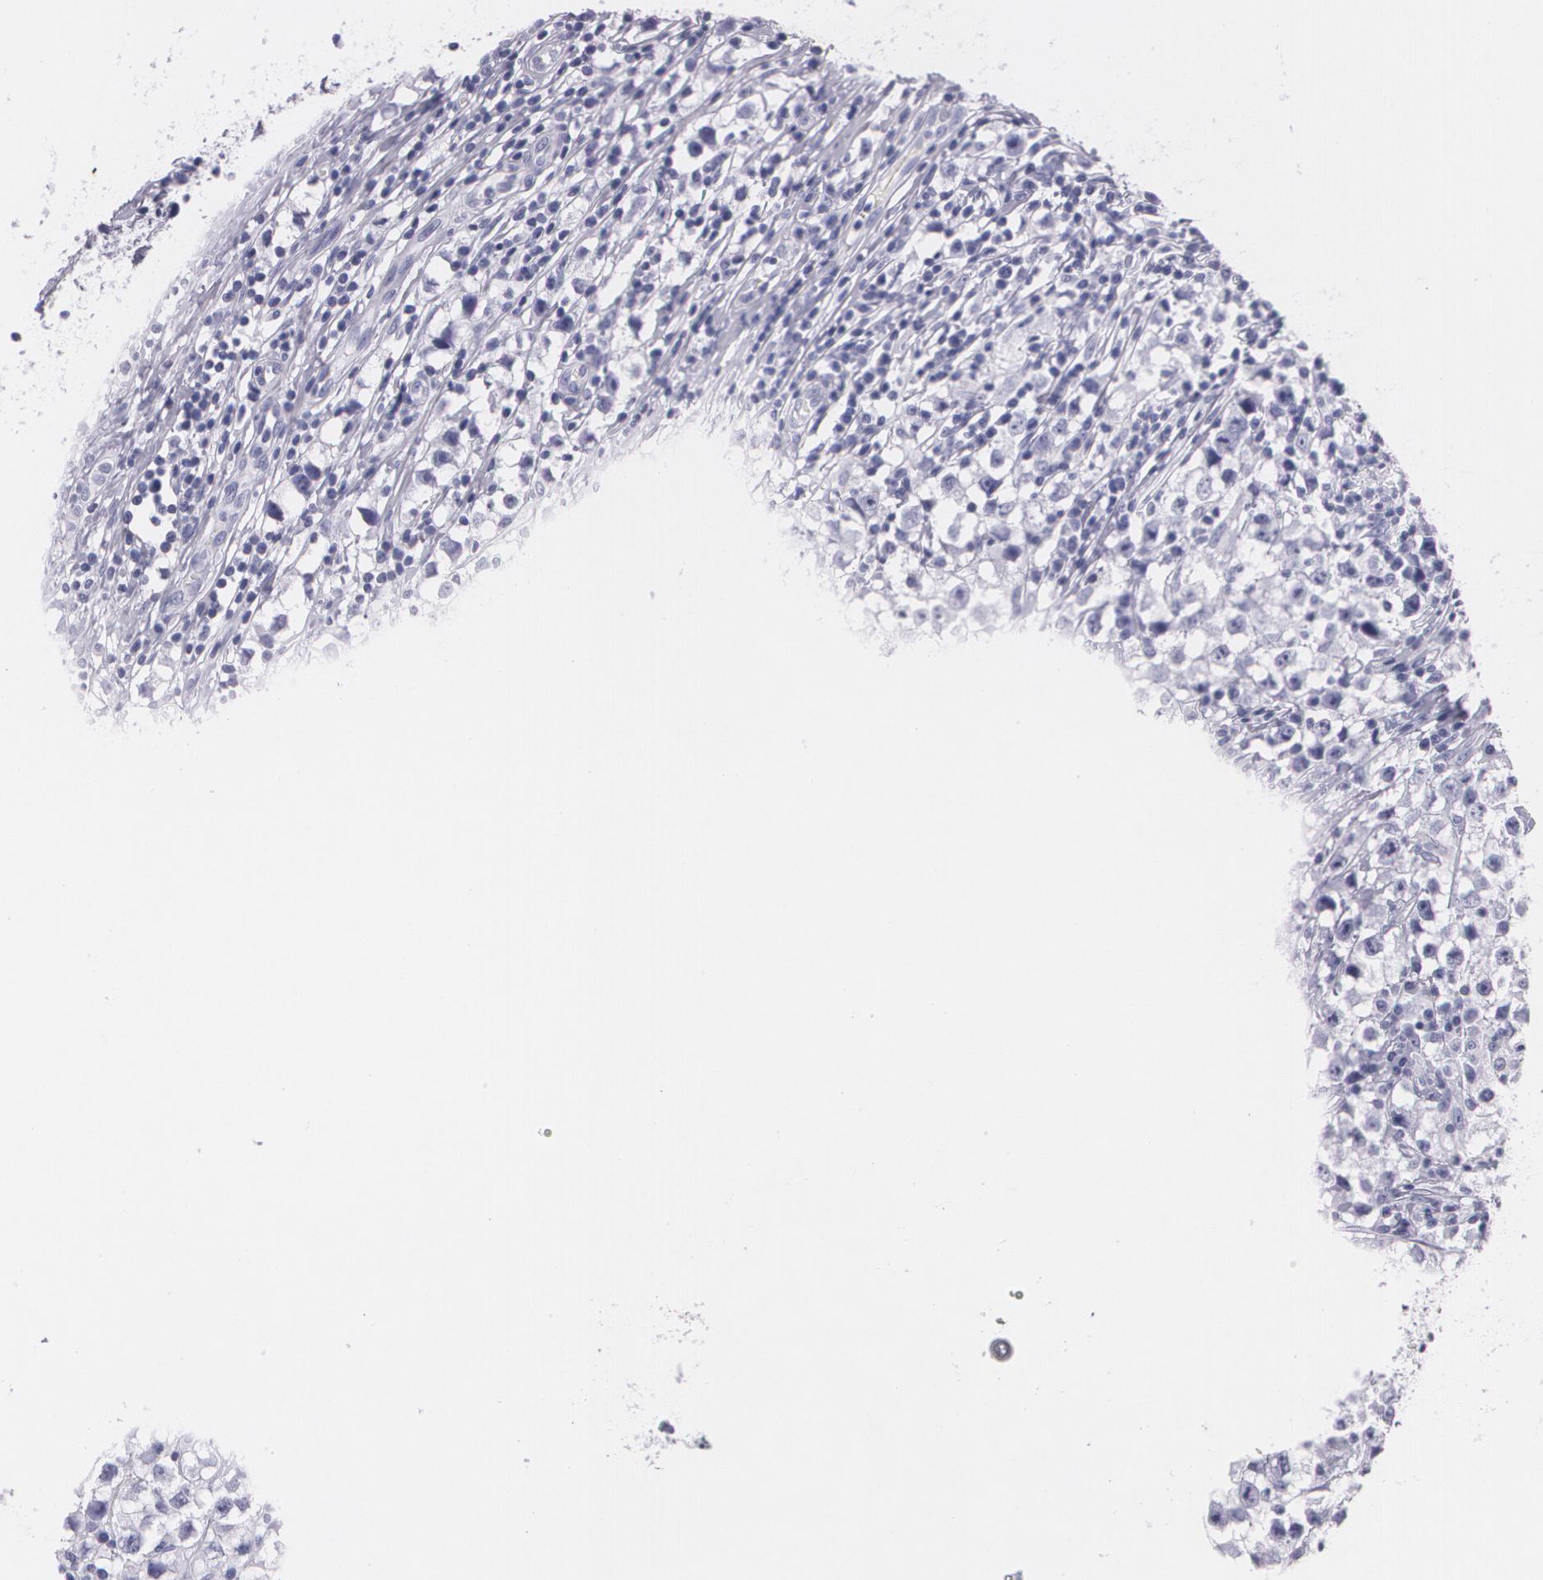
{"staining": {"intensity": "negative", "quantity": "none", "location": "none"}, "tissue": "testis cancer", "cell_type": "Tumor cells", "image_type": "cancer", "snomed": [{"axis": "morphology", "description": "Seminoma, NOS"}, {"axis": "topography", "description": "Testis"}], "caption": "IHC of human seminoma (testis) displays no staining in tumor cells. (Stains: DAB (3,3'-diaminobenzidine) immunohistochemistry with hematoxylin counter stain, Microscopy: brightfield microscopy at high magnification).", "gene": "DLG4", "patient": {"sex": "male", "age": 35}}